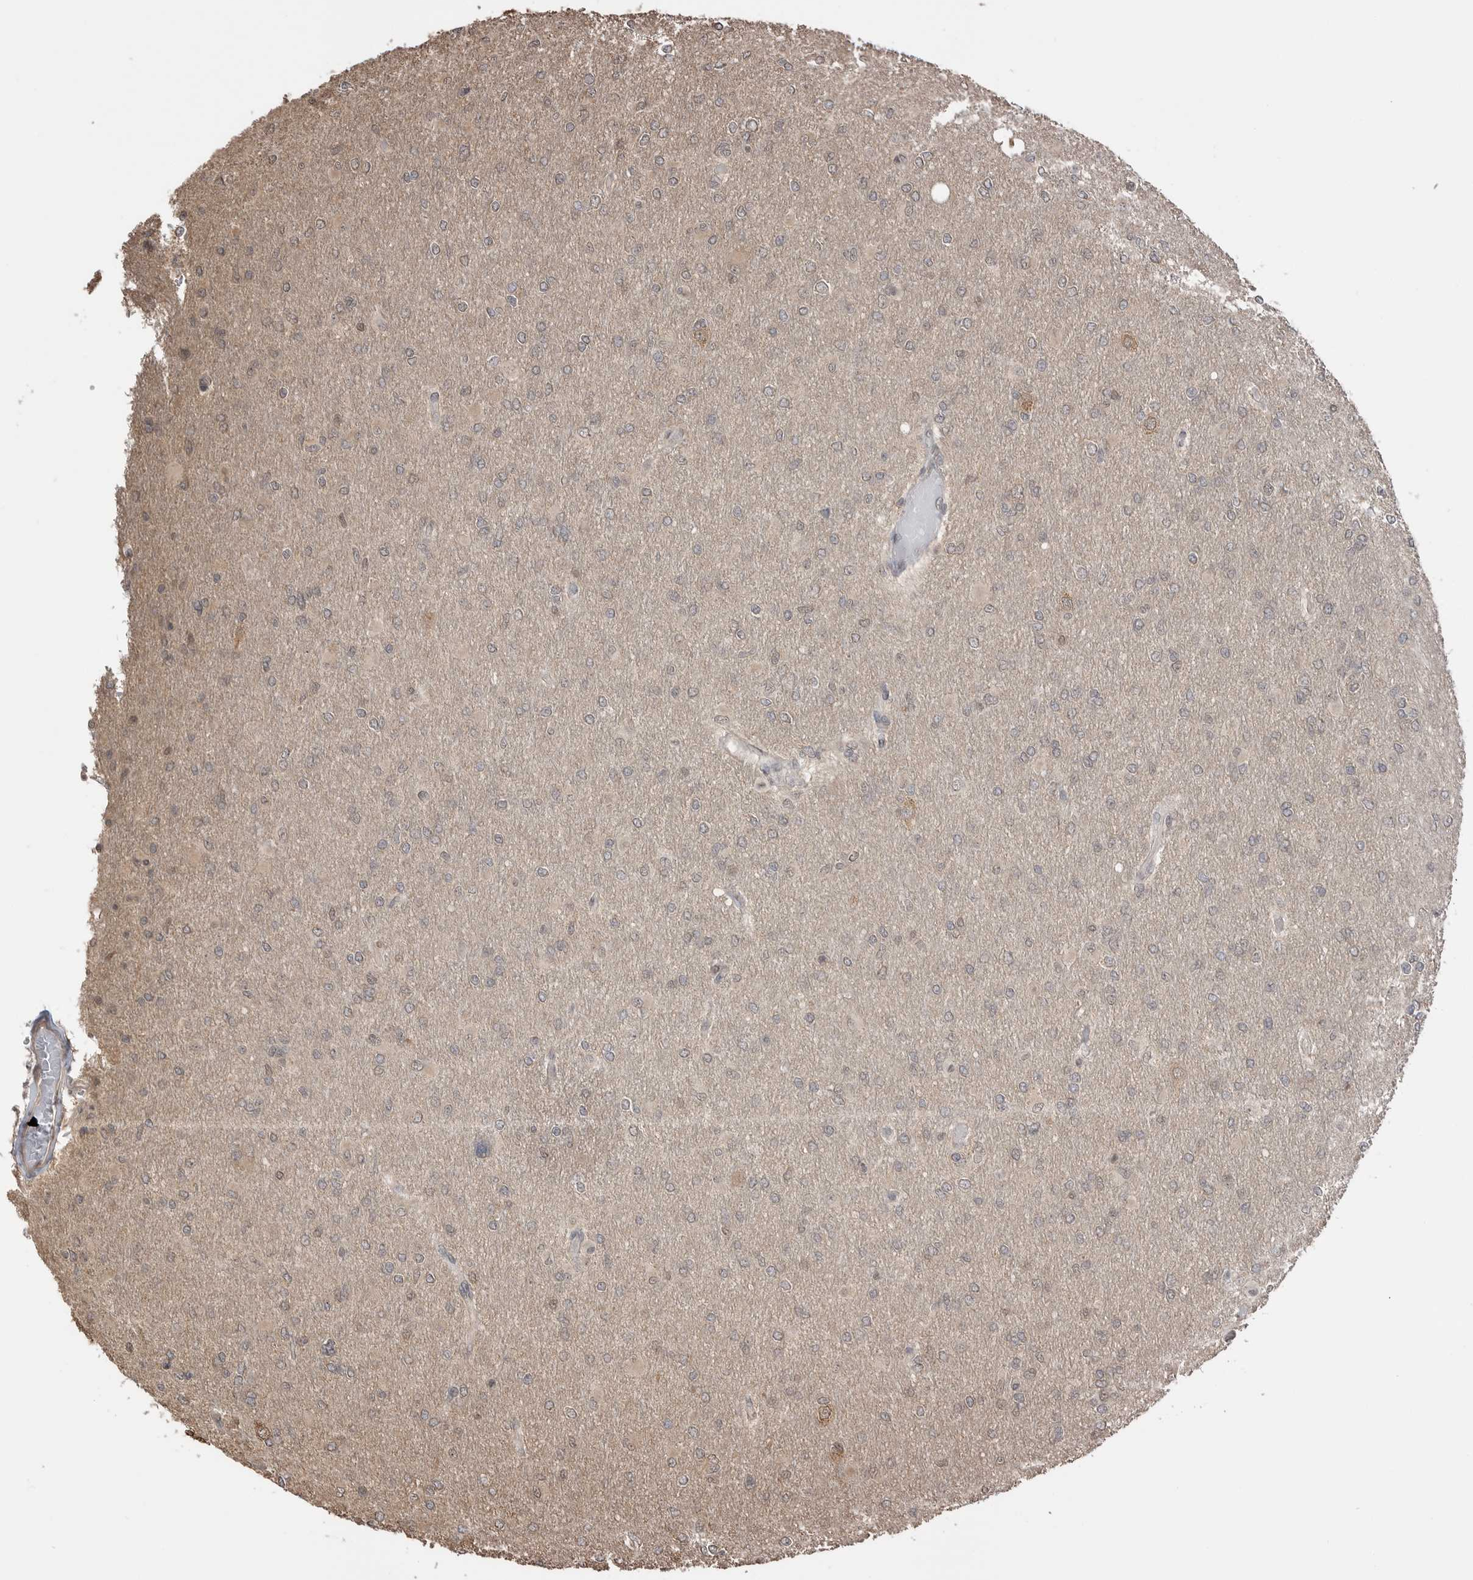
{"staining": {"intensity": "weak", "quantity": "<25%", "location": "nuclear"}, "tissue": "glioma", "cell_type": "Tumor cells", "image_type": "cancer", "snomed": [{"axis": "morphology", "description": "Glioma, malignant, High grade"}, {"axis": "topography", "description": "Cerebral cortex"}], "caption": "Tumor cells show no significant expression in high-grade glioma (malignant). (DAB immunohistochemistry, high magnification).", "gene": "PEAK1", "patient": {"sex": "female", "age": 36}}